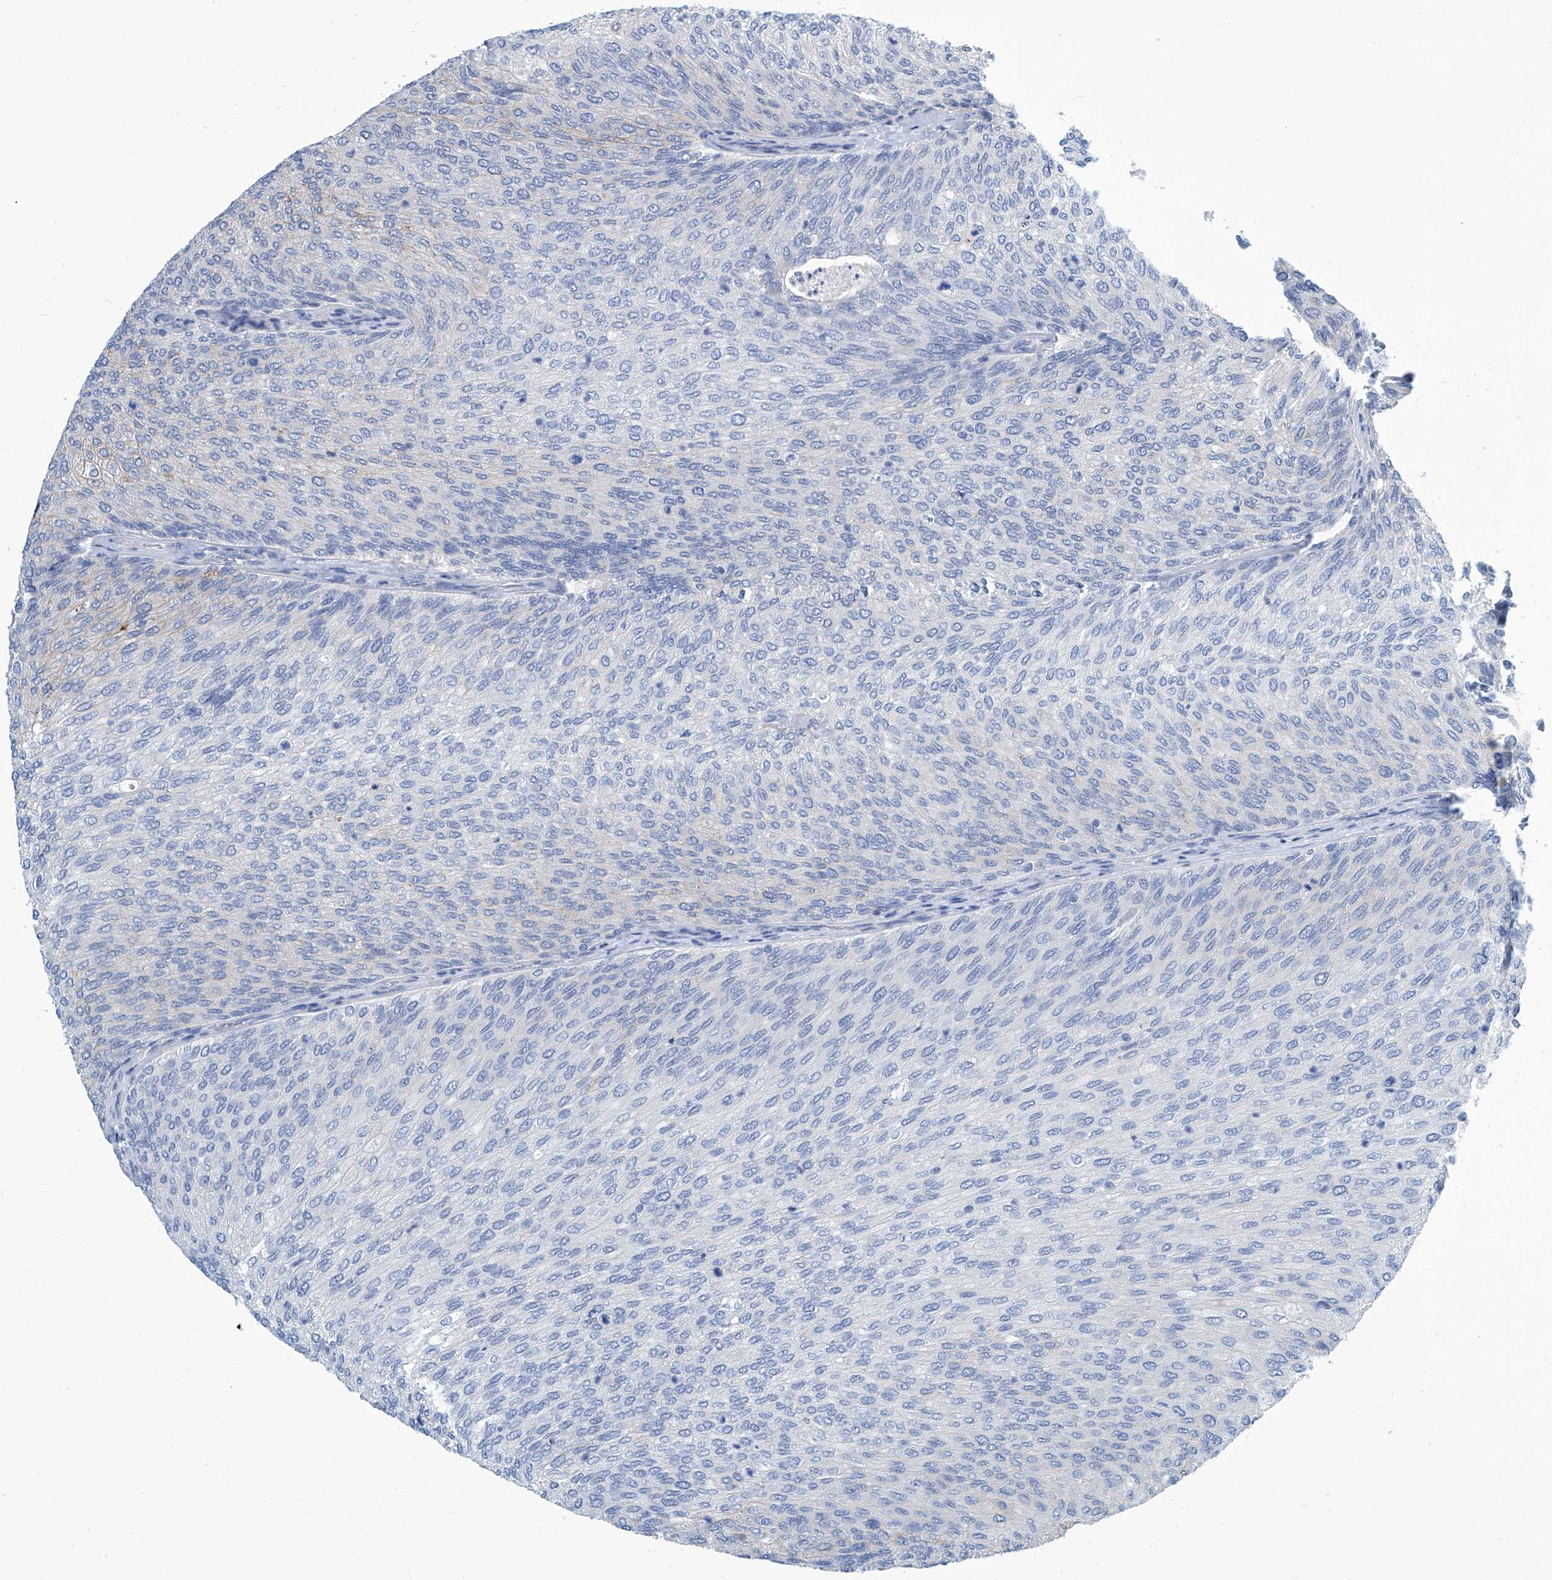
{"staining": {"intensity": "negative", "quantity": "none", "location": "none"}, "tissue": "urothelial cancer", "cell_type": "Tumor cells", "image_type": "cancer", "snomed": [{"axis": "morphology", "description": "Urothelial carcinoma, Low grade"}, {"axis": "topography", "description": "Urinary bladder"}], "caption": "DAB (3,3'-diaminobenzidine) immunohistochemical staining of human urothelial carcinoma (low-grade) shows no significant staining in tumor cells.", "gene": "ZNF519", "patient": {"sex": "female", "age": 79}}